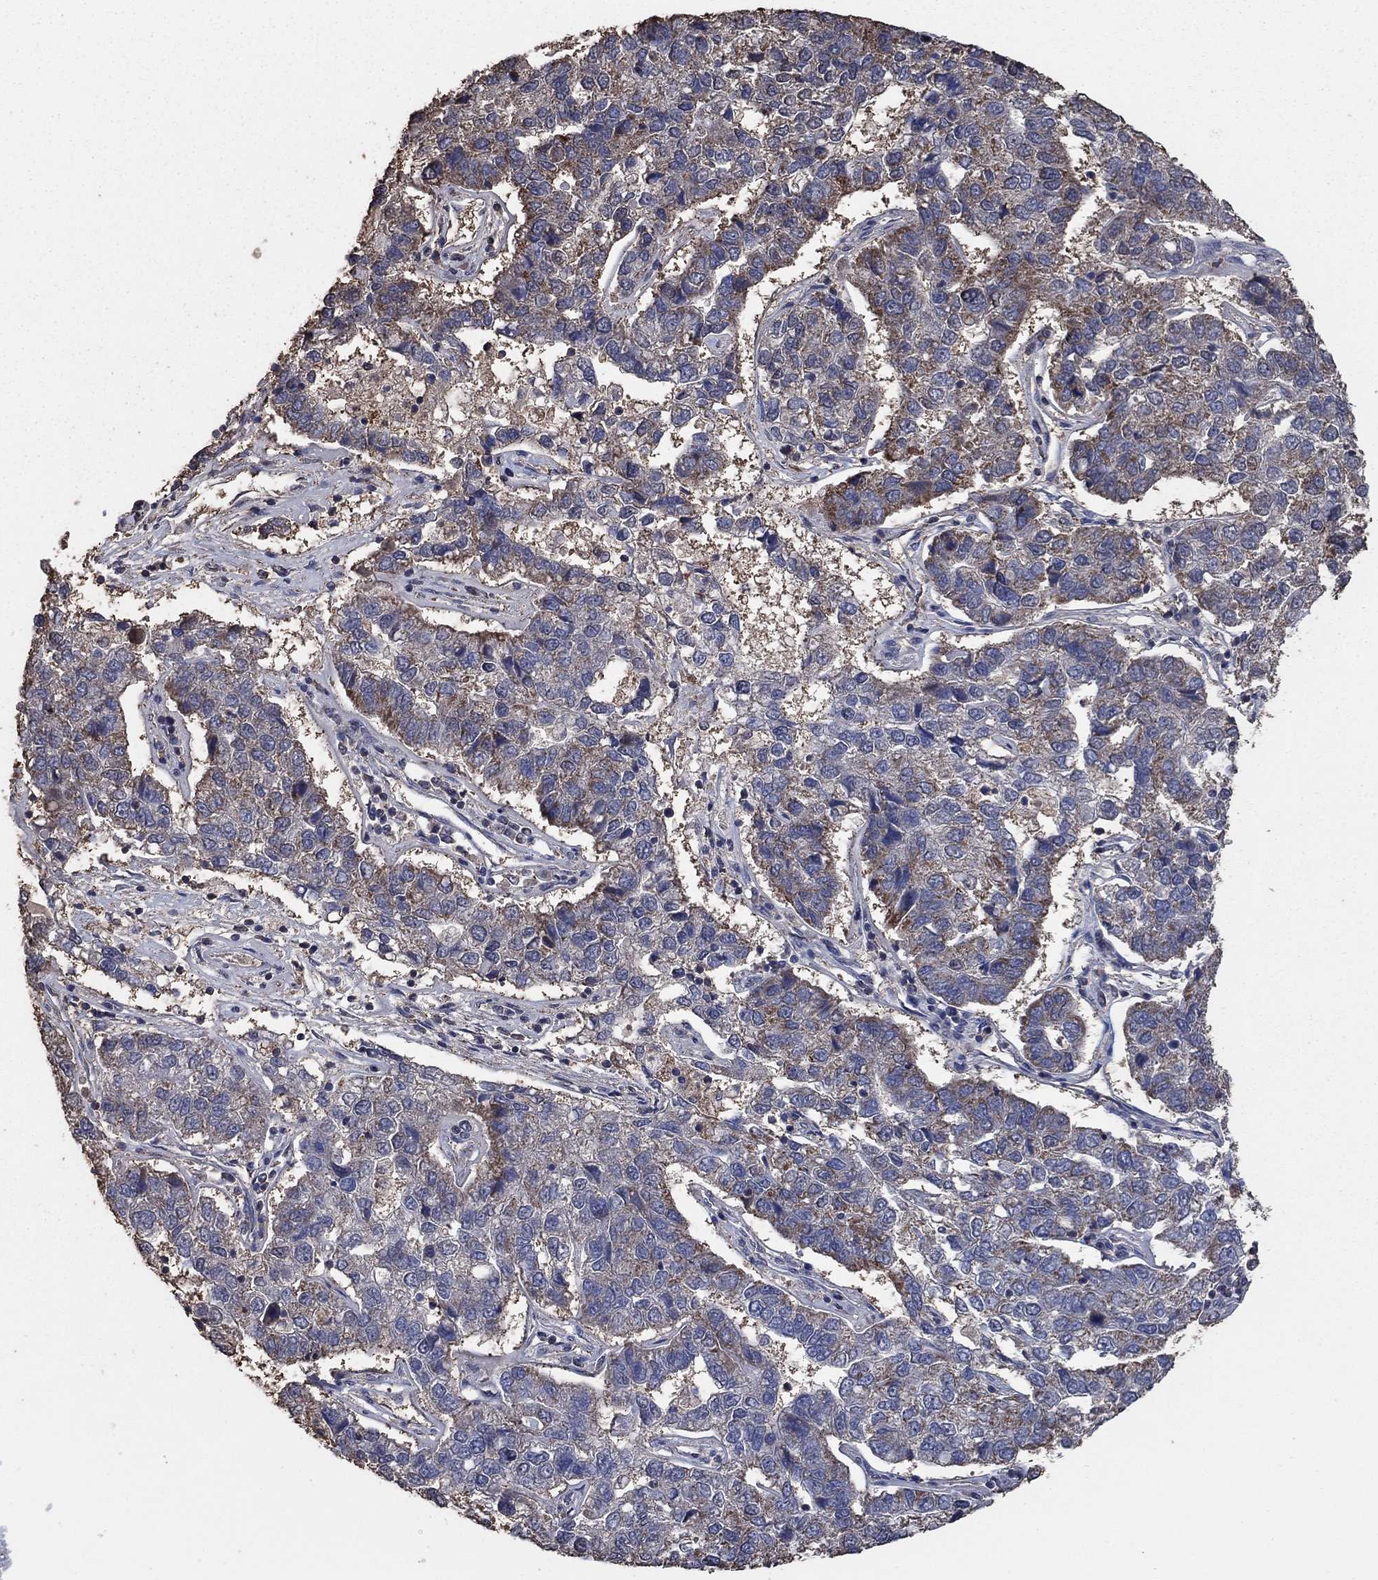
{"staining": {"intensity": "strong", "quantity": "<25%", "location": "cytoplasmic/membranous"}, "tissue": "pancreatic cancer", "cell_type": "Tumor cells", "image_type": "cancer", "snomed": [{"axis": "morphology", "description": "Adenocarcinoma, NOS"}, {"axis": "topography", "description": "Pancreas"}], "caption": "Immunohistochemical staining of pancreatic adenocarcinoma shows medium levels of strong cytoplasmic/membranous positivity in about <25% of tumor cells. Ihc stains the protein in brown and the nuclei are stained blue.", "gene": "MRPS24", "patient": {"sex": "female", "age": 61}}